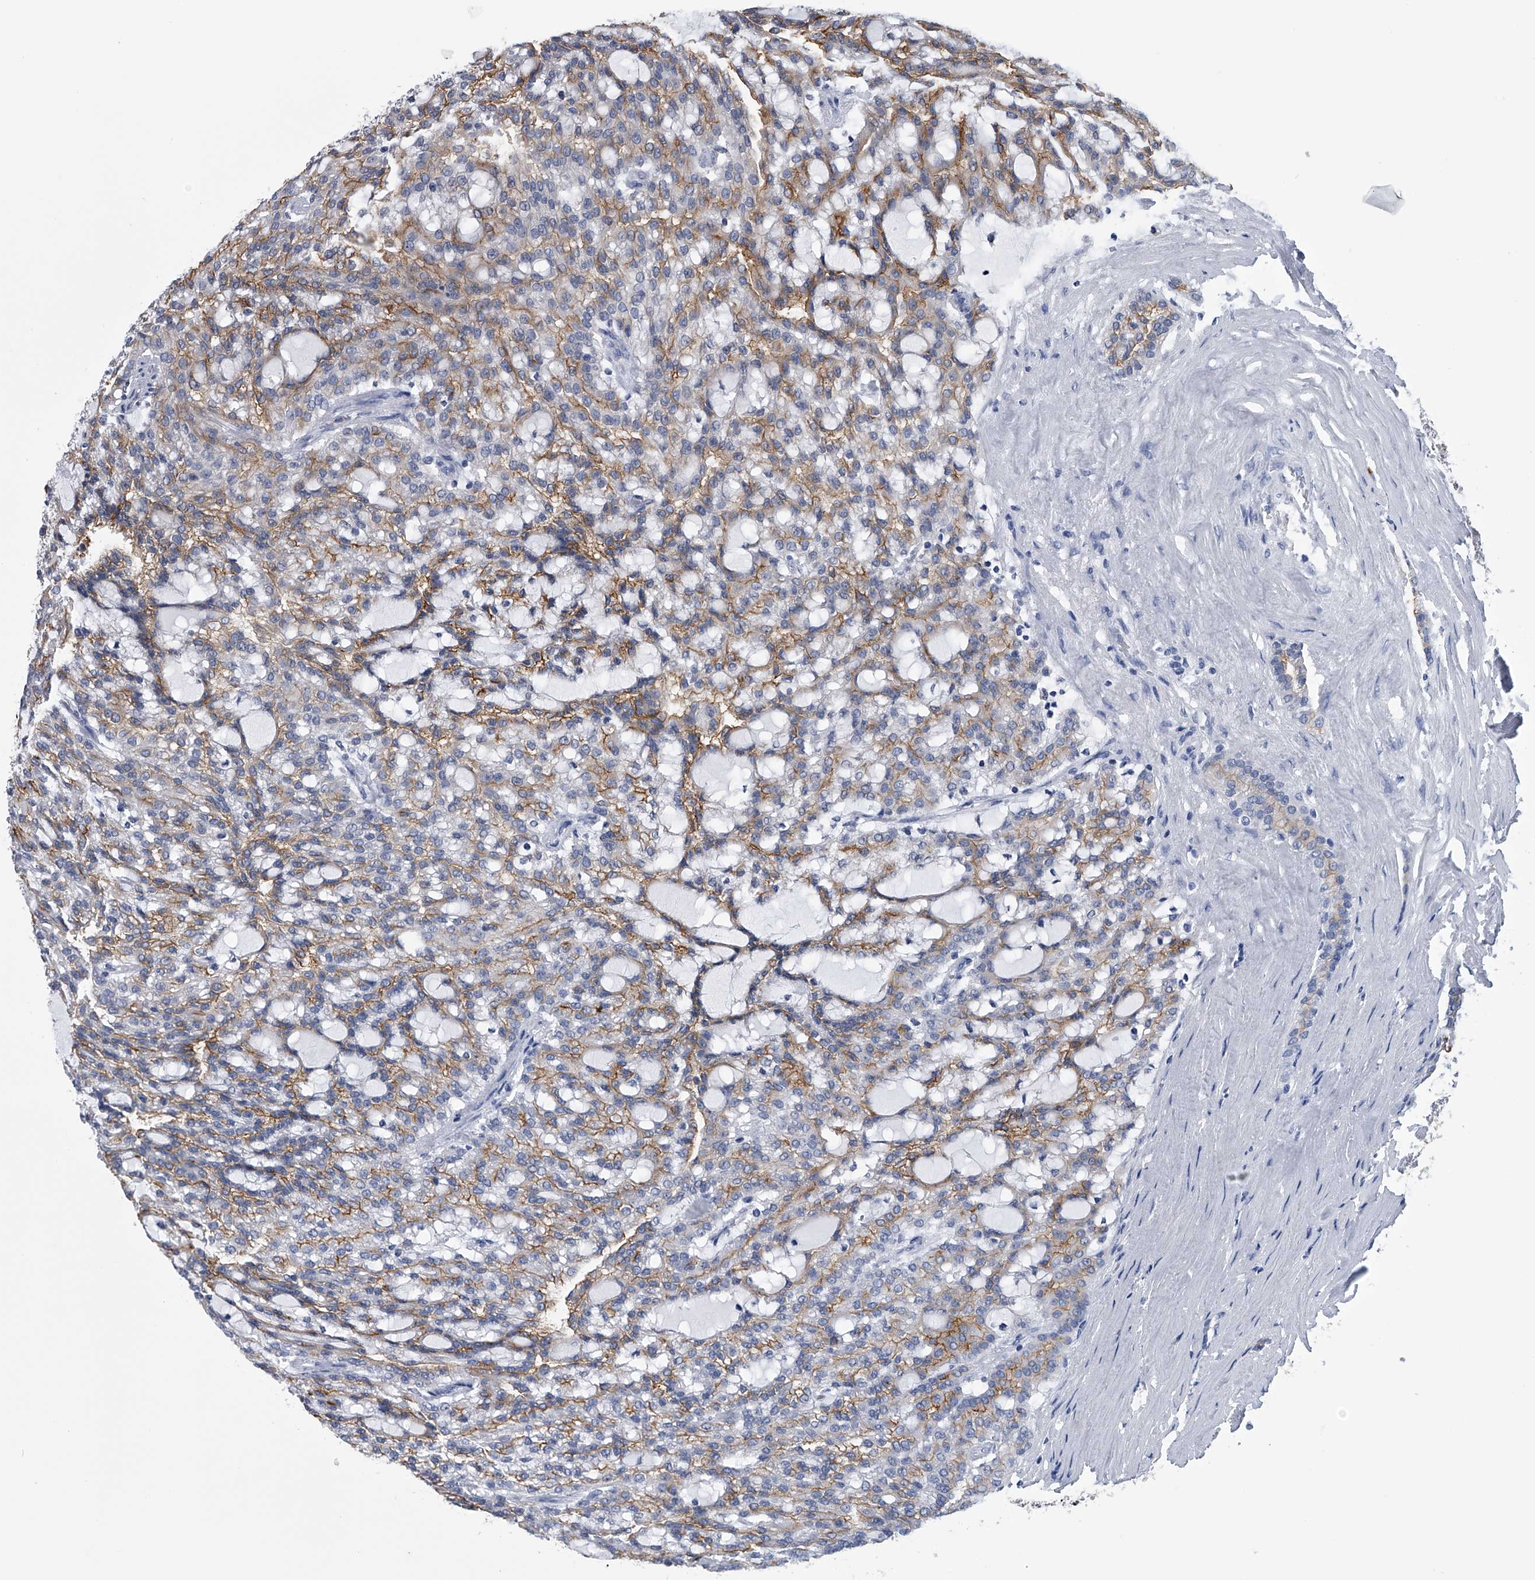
{"staining": {"intensity": "moderate", "quantity": "25%-75%", "location": "cytoplasmic/membranous"}, "tissue": "renal cancer", "cell_type": "Tumor cells", "image_type": "cancer", "snomed": [{"axis": "morphology", "description": "Adenocarcinoma, NOS"}, {"axis": "topography", "description": "Kidney"}], "caption": "The immunohistochemical stain highlights moderate cytoplasmic/membranous expression in tumor cells of renal cancer (adenocarcinoma) tissue.", "gene": "PDXK", "patient": {"sex": "male", "age": 63}}